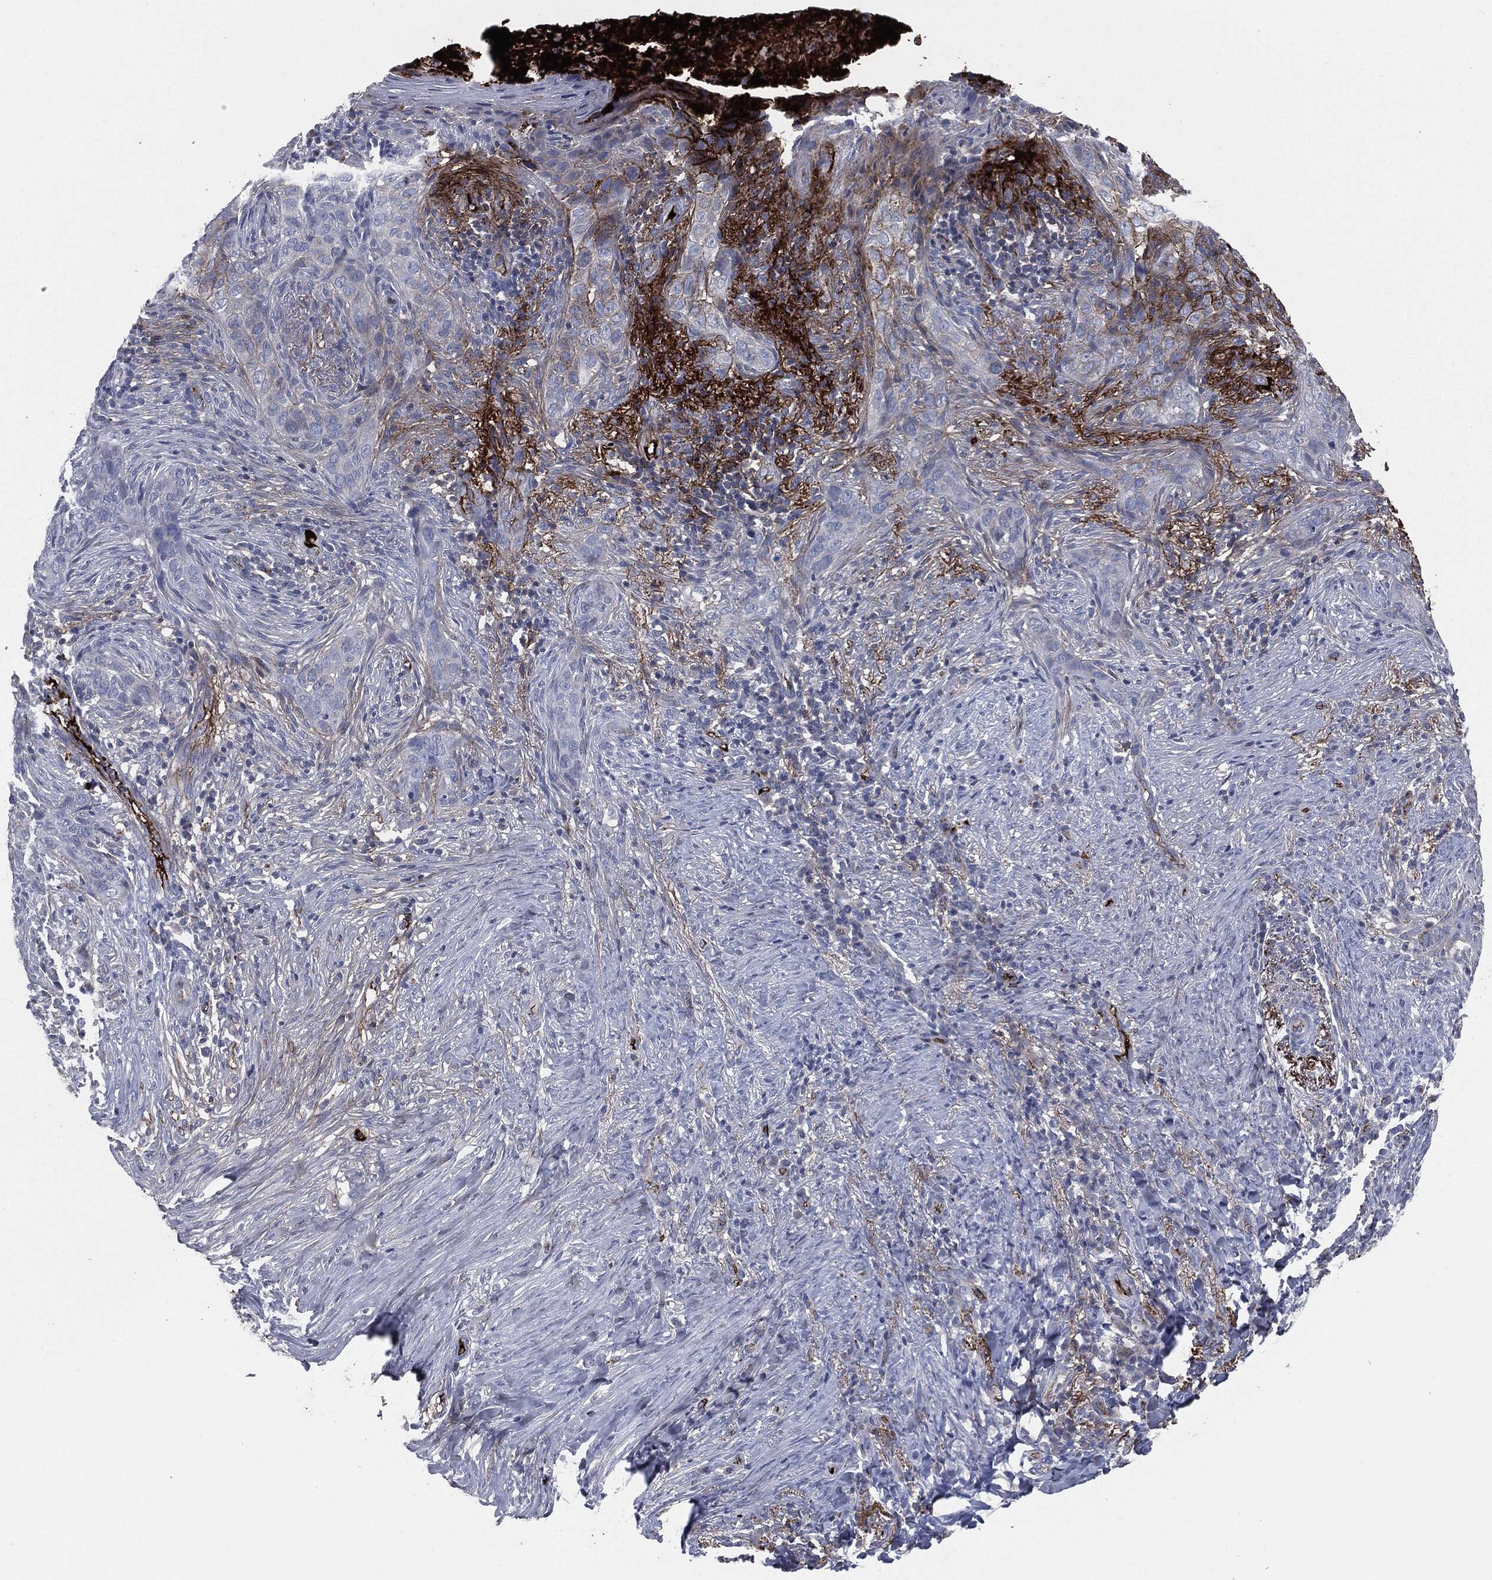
{"staining": {"intensity": "moderate", "quantity": "<25%", "location": "cytoplasmic/membranous"}, "tissue": "skin cancer", "cell_type": "Tumor cells", "image_type": "cancer", "snomed": [{"axis": "morphology", "description": "Squamous cell carcinoma, NOS"}, {"axis": "topography", "description": "Skin"}], "caption": "There is low levels of moderate cytoplasmic/membranous staining in tumor cells of skin cancer, as demonstrated by immunohistochemical staining (brown color).", "gene": "APOB", "patient": {"sex": "male", "age": 88}}